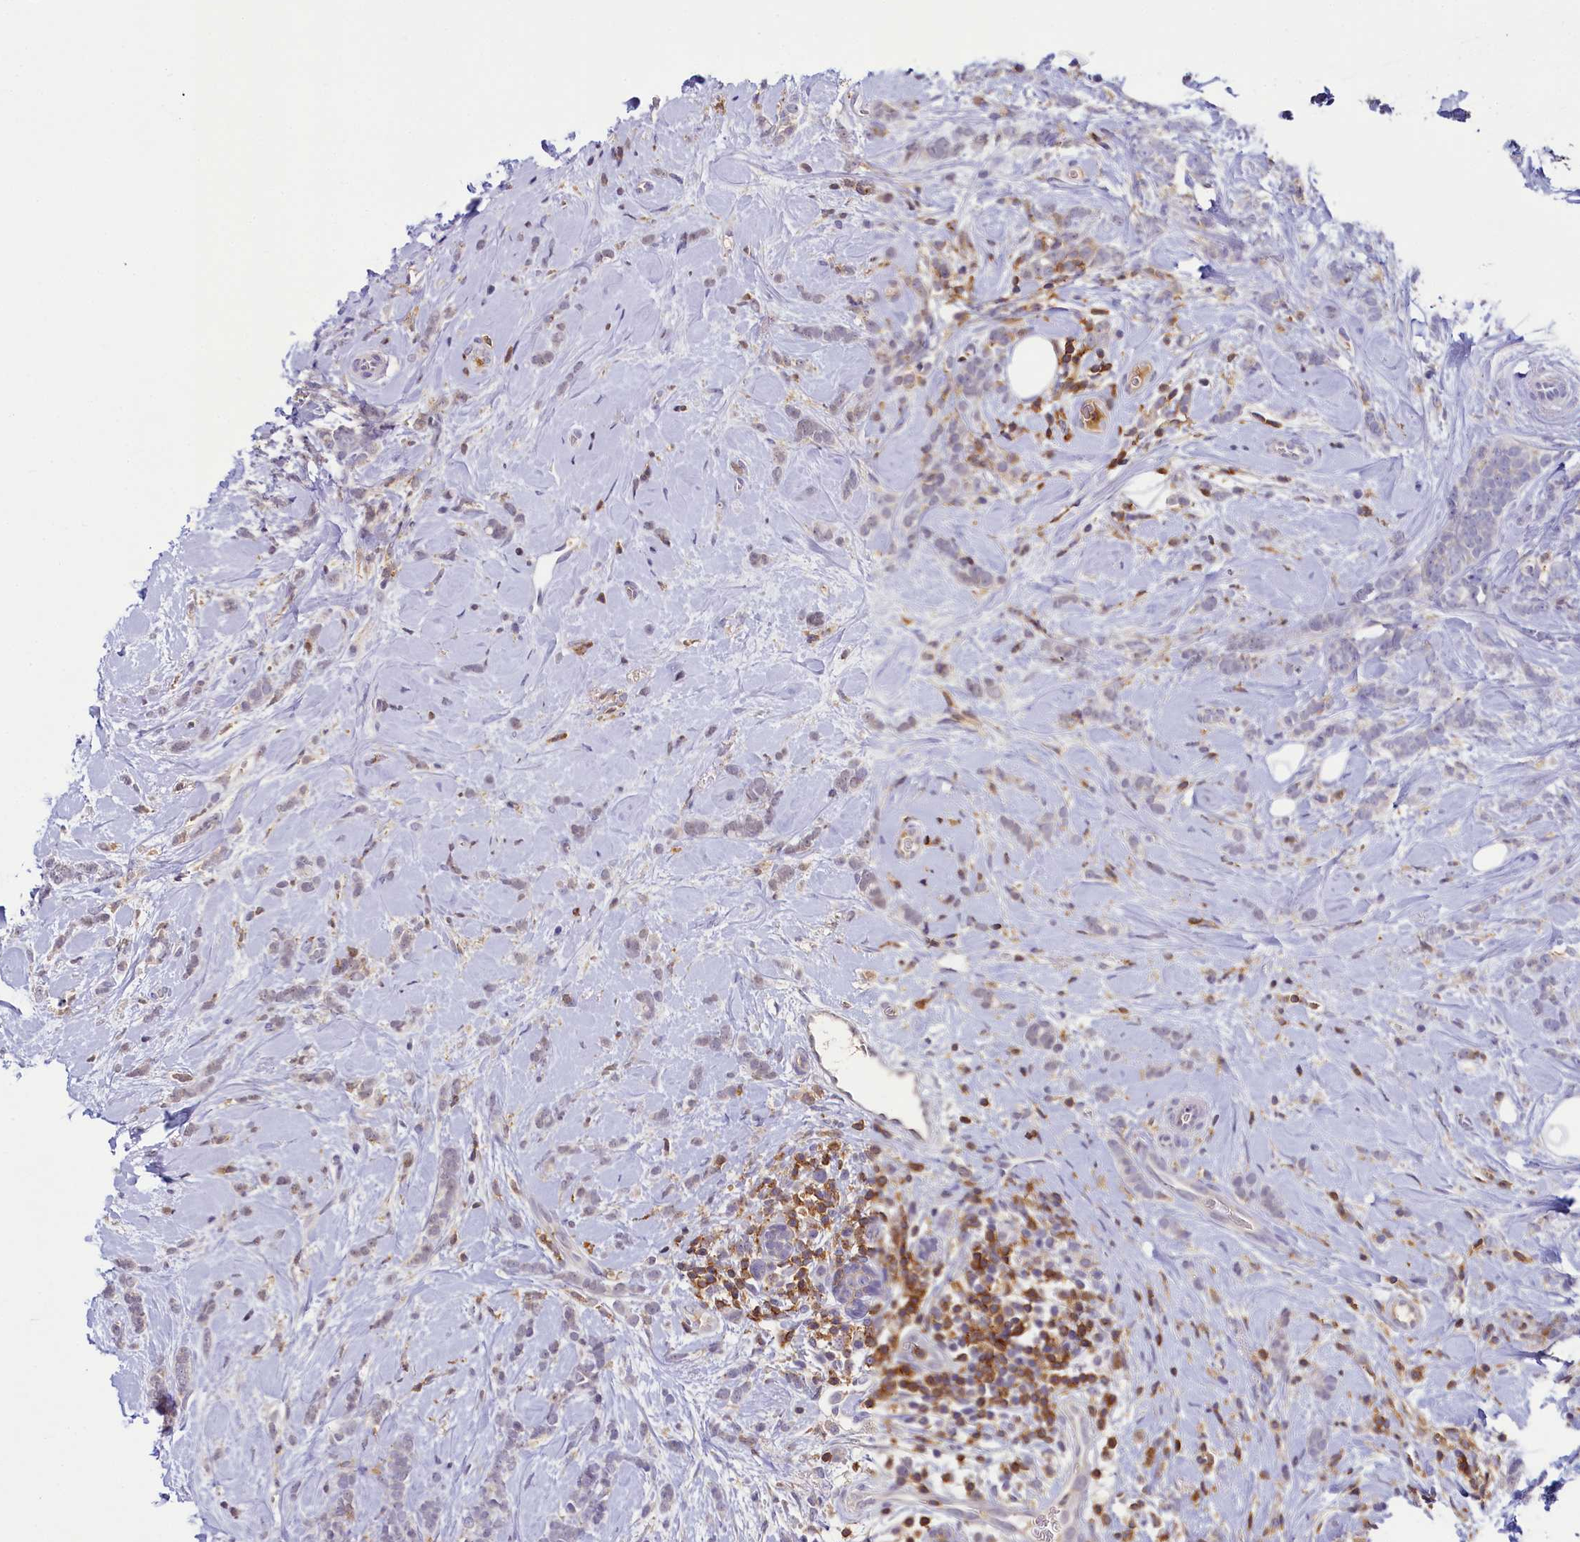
{"staining": {"intensity": "negative", "quantity": "none", "location": "none"}, "tissue": "breast cancer", "cell_type": "Tumor cells", "image_type": "cancer", "snomed": [{"axis": "morphology", "description": "Lobular carcinoma"}, {"axis": "topography", "description": "Breast"}], "caption": "Immunohistochemistry micrograph of breast cancer (lobular carcinoma) stained for a protein (brown), which displays no staining in tumor cells.", "gene": "FGFR2", "patient": {"sex": "female", "age": 58}}